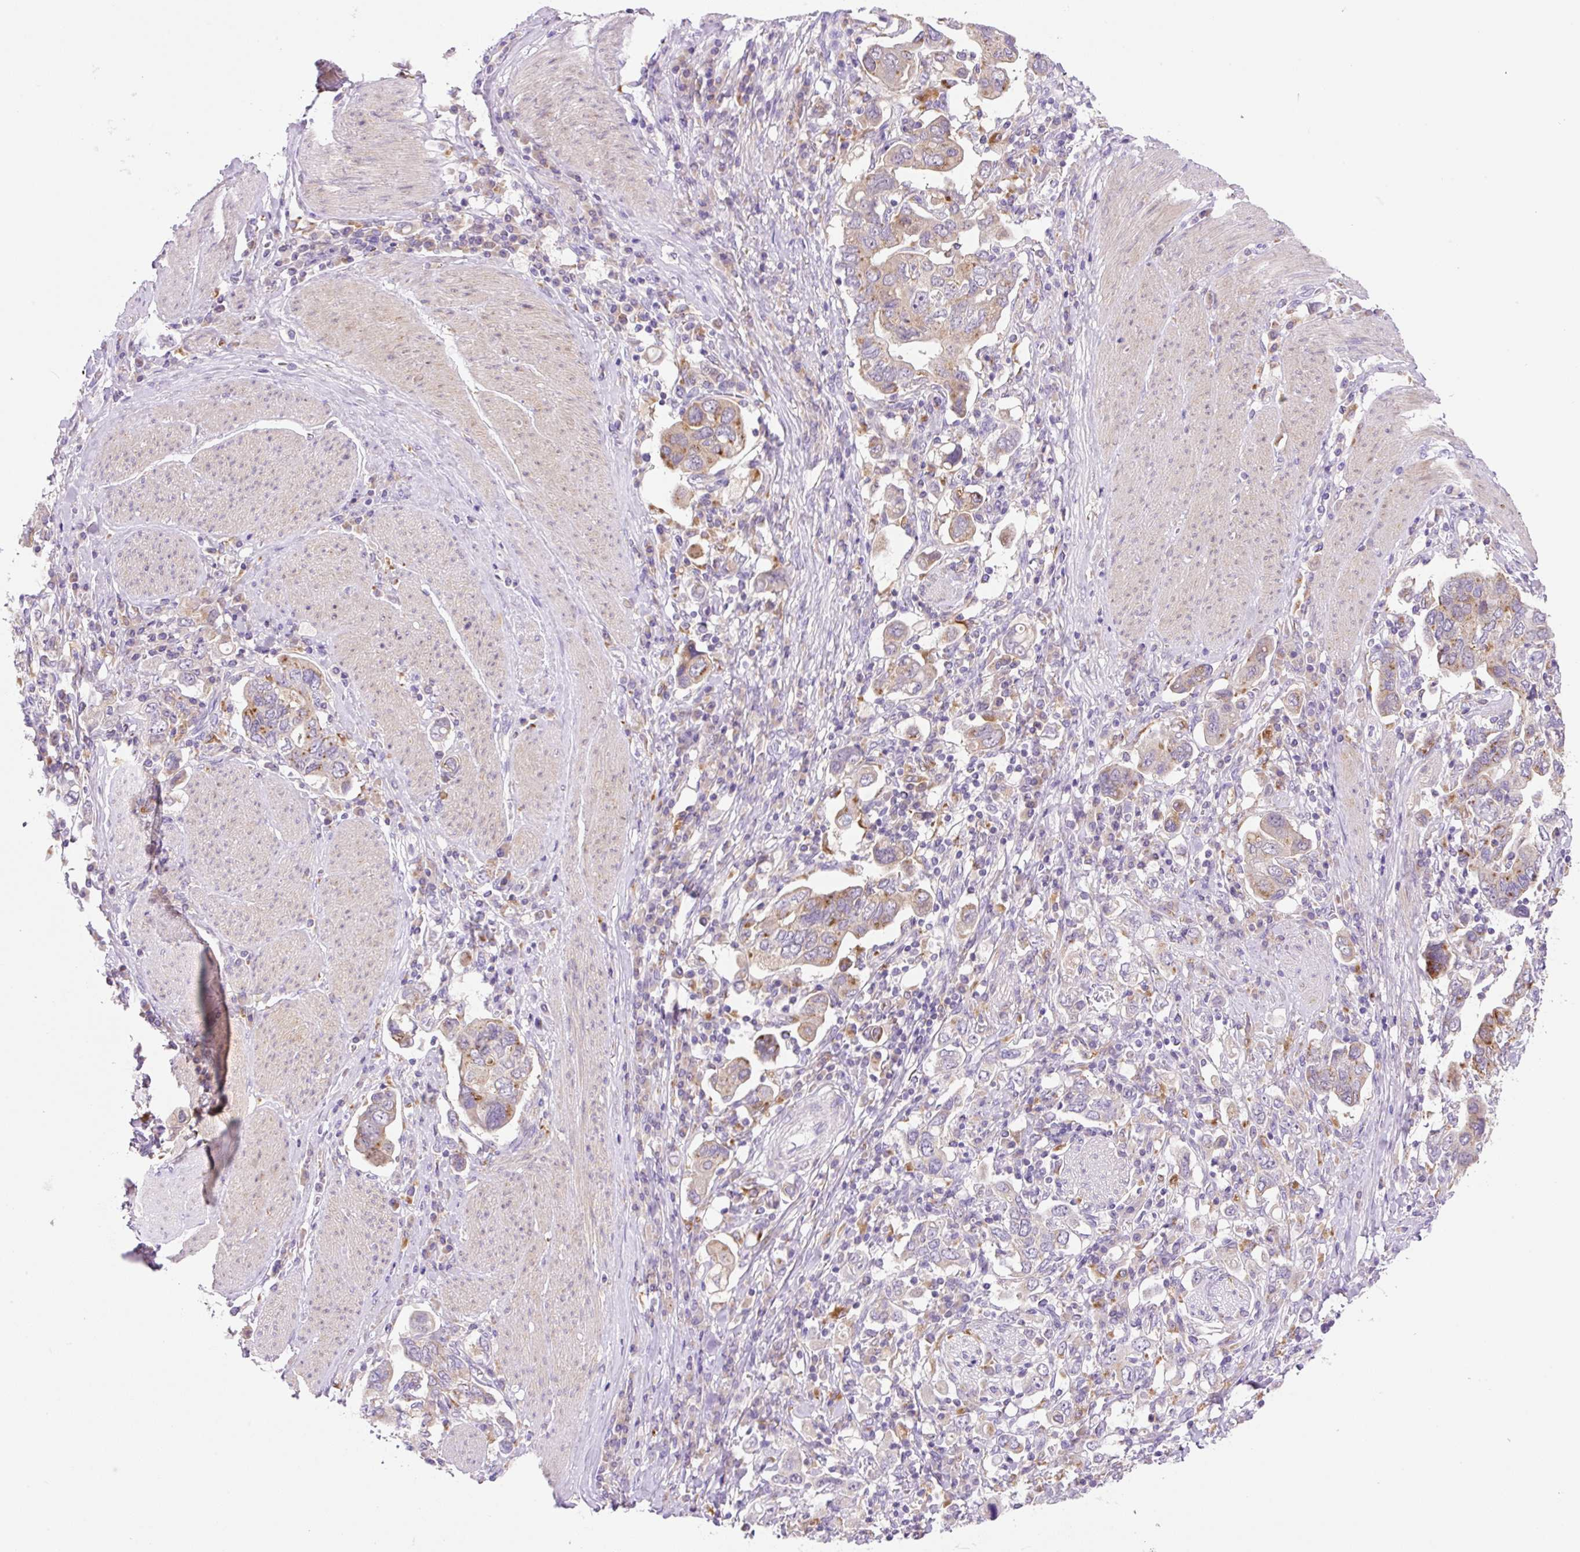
{"staining": {"intensity": "moderate", "quantity": "25%-75%", "location": "cytoplasmic/membranous"}, "tissue": "stomach cancer", "cell_type": "Tumor cells", "image_type": "cancer", "snomed": [{"axis": "morphology", "description": "Adenocarcinoma, NOS"}, {"axis": "topography", "description": "Stomach, upper"}, {"axis": "topography", "description": "Stomach"}], "caption": "DAB immunohistochemical staining of human stomach adenocarcinoma displays moderate cytoplasmic/membranous protein positivity in about 25%-75% of tumor cells.", "gene": "CEBPZOS", "patient": {"sex": "male", "age": 62}}